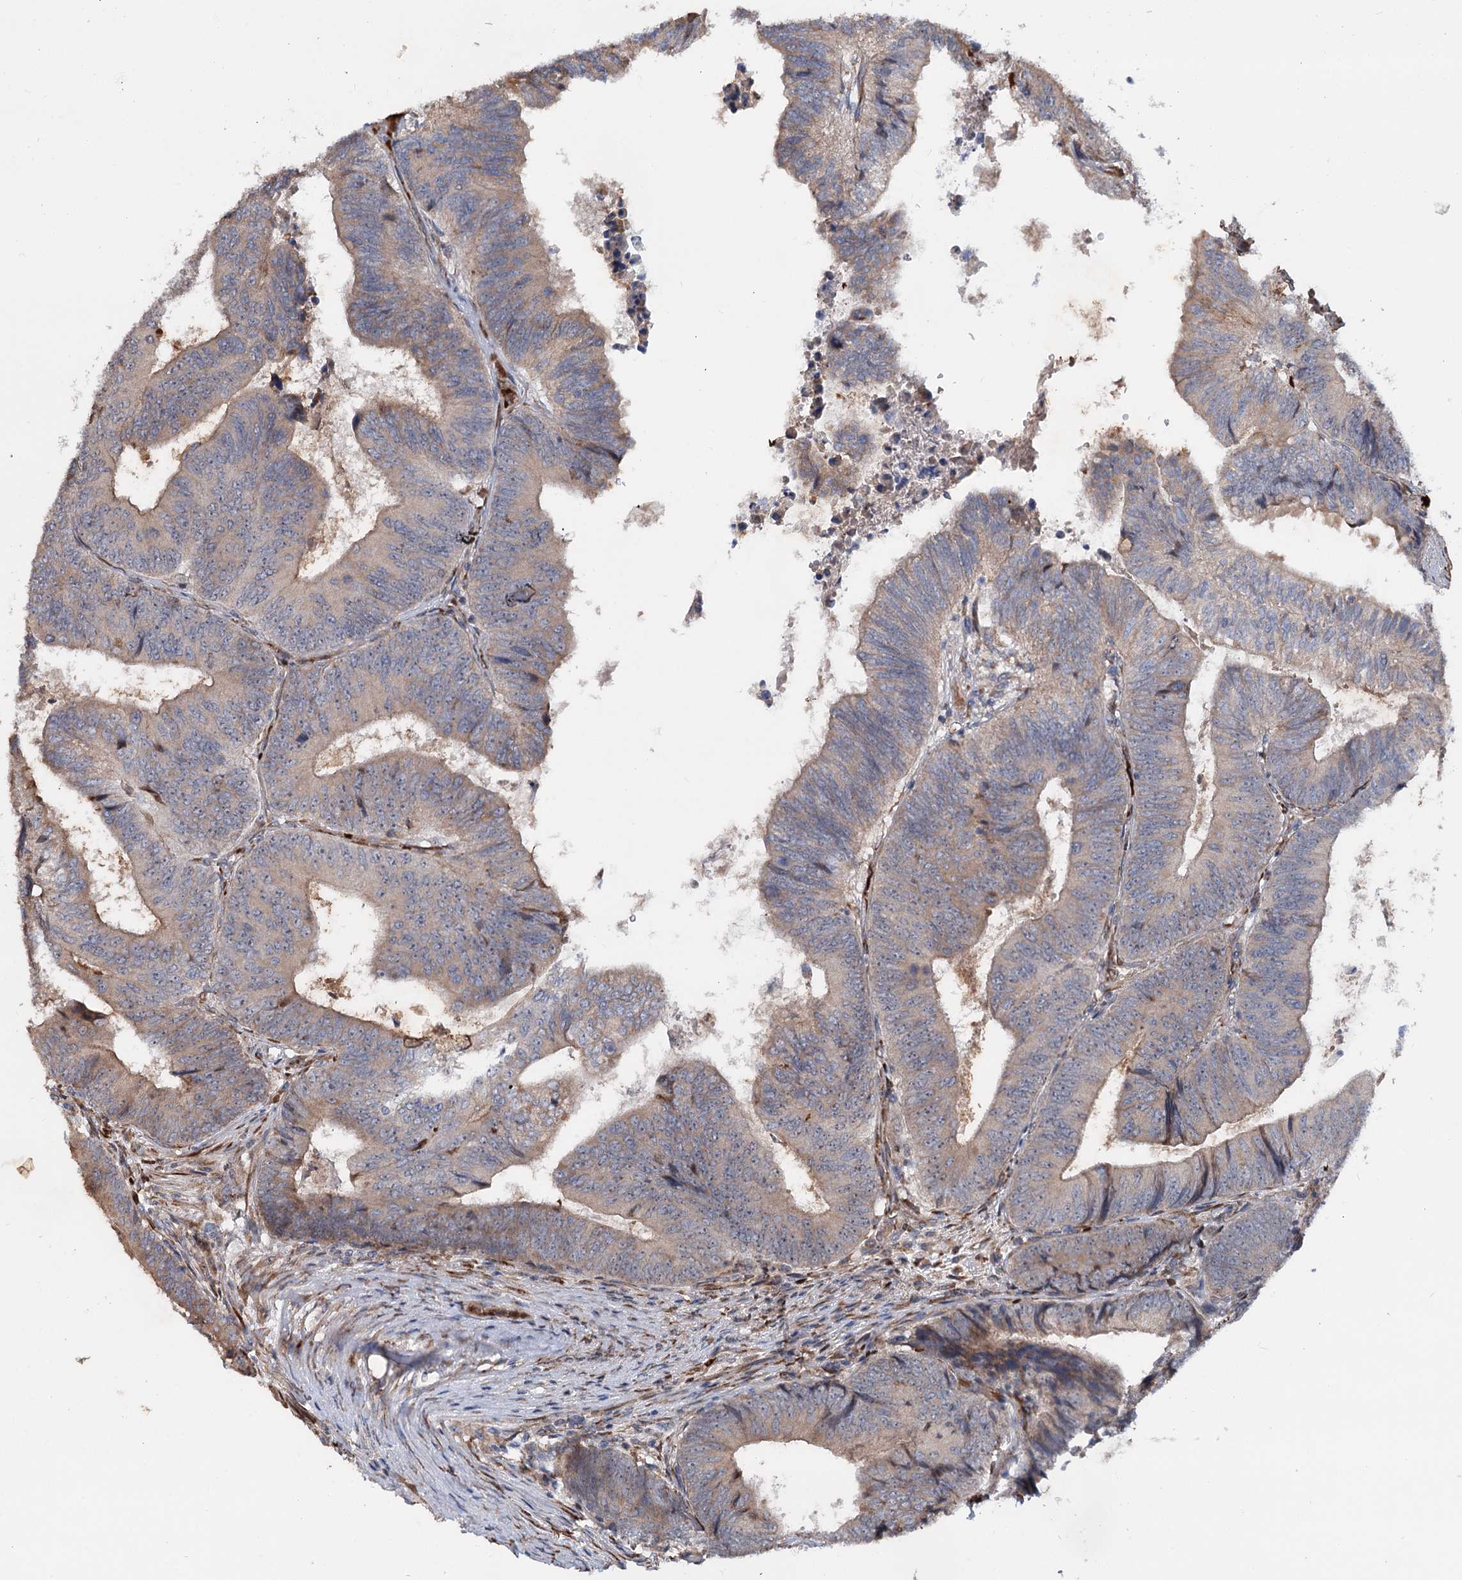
{"staining": {"intensity": "weak", "quantity": "25%-75%", "location": "cytoplasmic/membranous"}, "tissue": "colorectal cancer", "cell_type": "Tumor cells", "image_type": "cancer", "snomed": [{"axis": "morphology", "description": "Adenocarcinoma, NOS"}, {"axis": "topography", "description": "Colon"}], "caption": "An immunohistochemistry (IHC) micrograph of tumor tissue is shown. Protein staining in brown shows weak cytoplasmic/membranous positivity in colorectal adenocarcinoma within tumor cells.", "gene": "PTDSS2", "patient": {"sex": "female", "age": 67}}